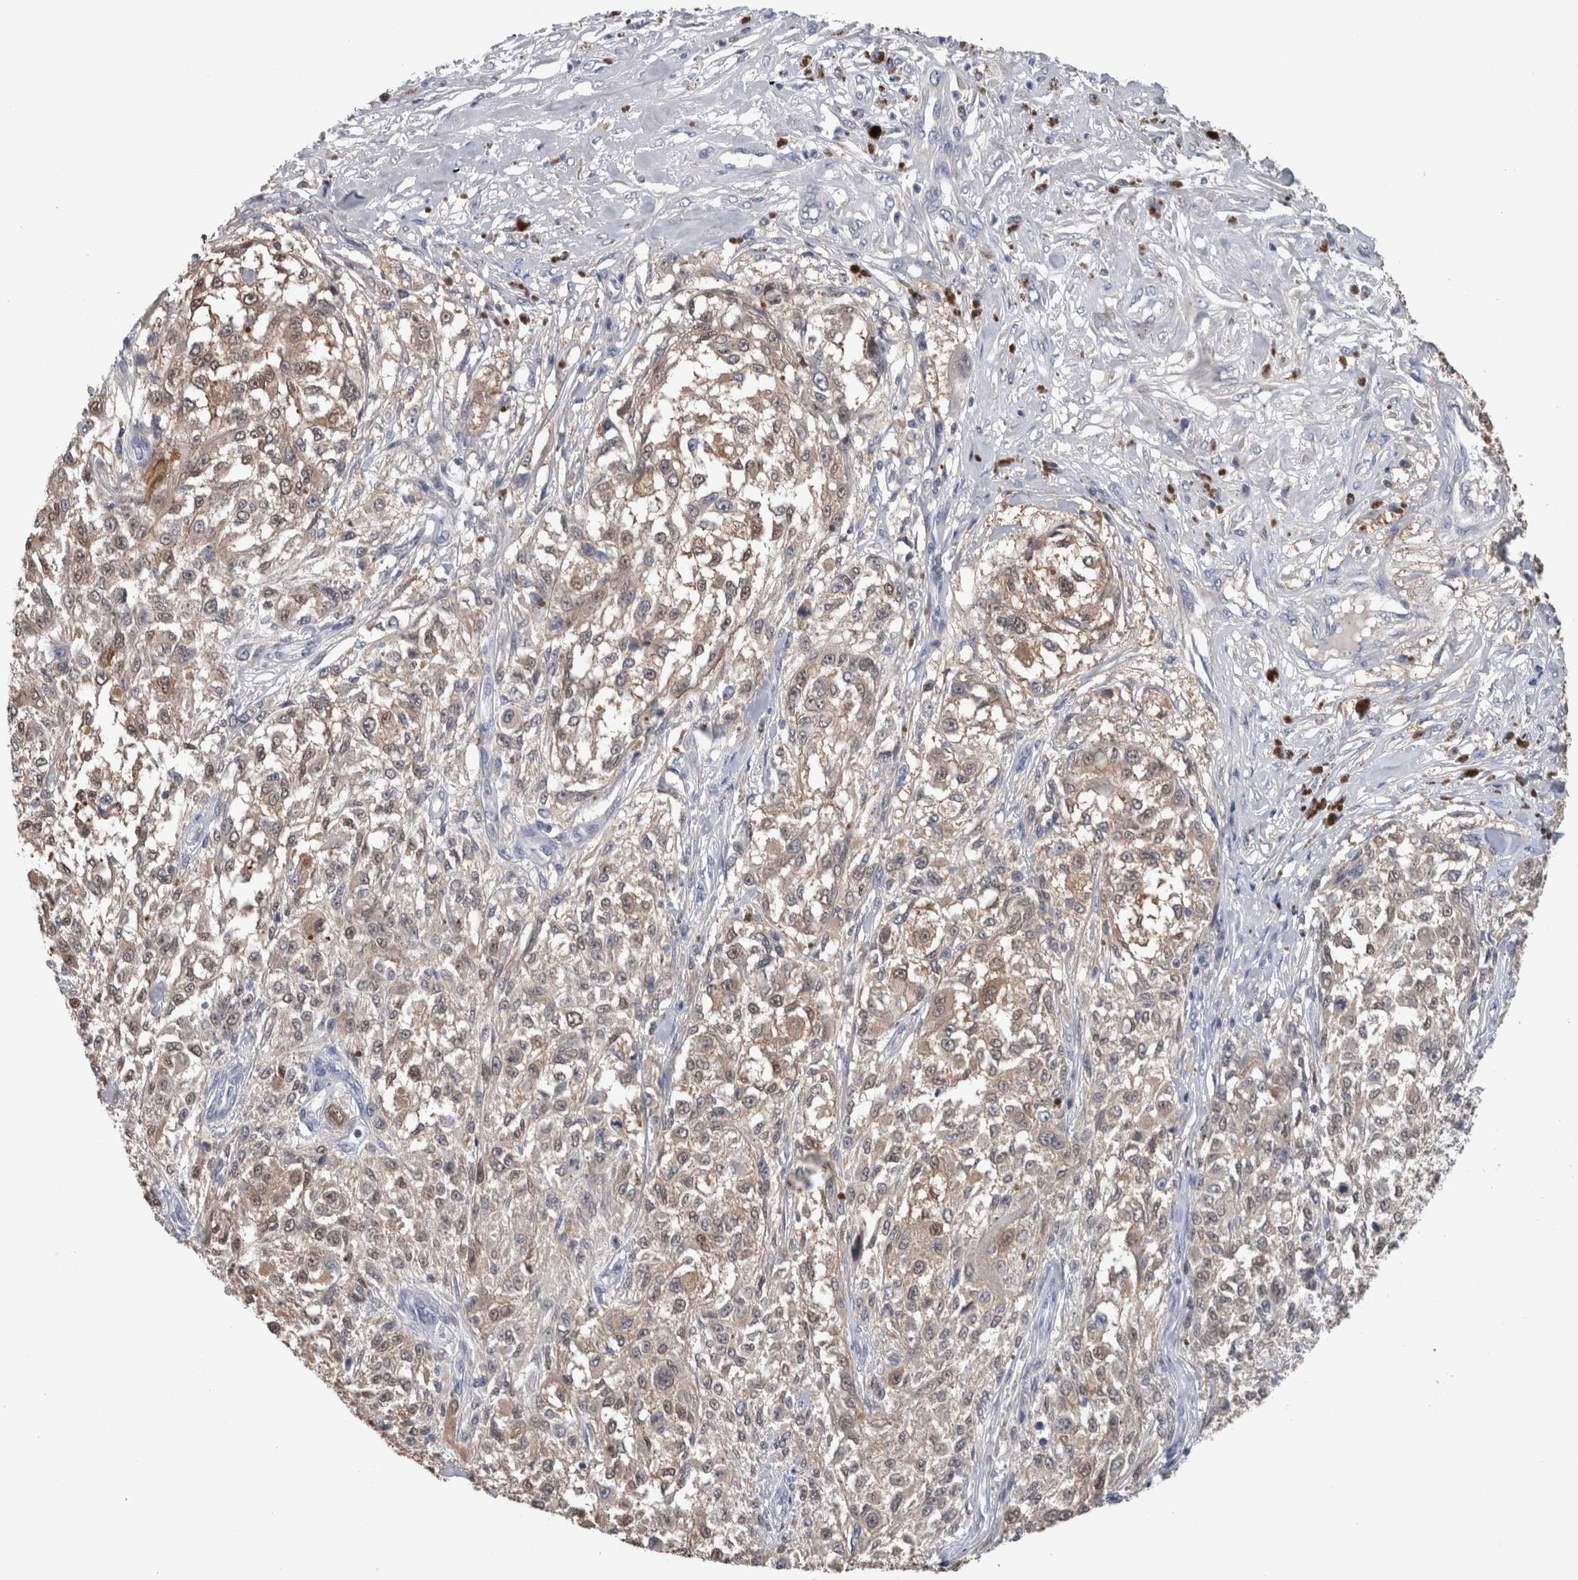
{"staining": {"intensity": "weak", "quantity": ">75%", "location": "cytoplasmic/membranous,nuclear"}, "tissue": "melanoma", "cell_type": "Tumor cells", "image_type": "cancer", "snomed": [{"axis": "morphology", "description": "Necrosis, NOS"}, {"axis": "morphology", "description": "Malignant melanoma, NOS"}, {"axis": "topography", "description": "Skin"}], "caption": "This photomicrograph reveals melanoma stained with immunohistochemistry to label a protein in brown. The cytoplasmic/membranous and nuclear of tumor cells show weak positivity for the protein. Nuclei are counter-stained blue.", "gene": "CA8", "patient": {"sex": "female", "age": 87}}